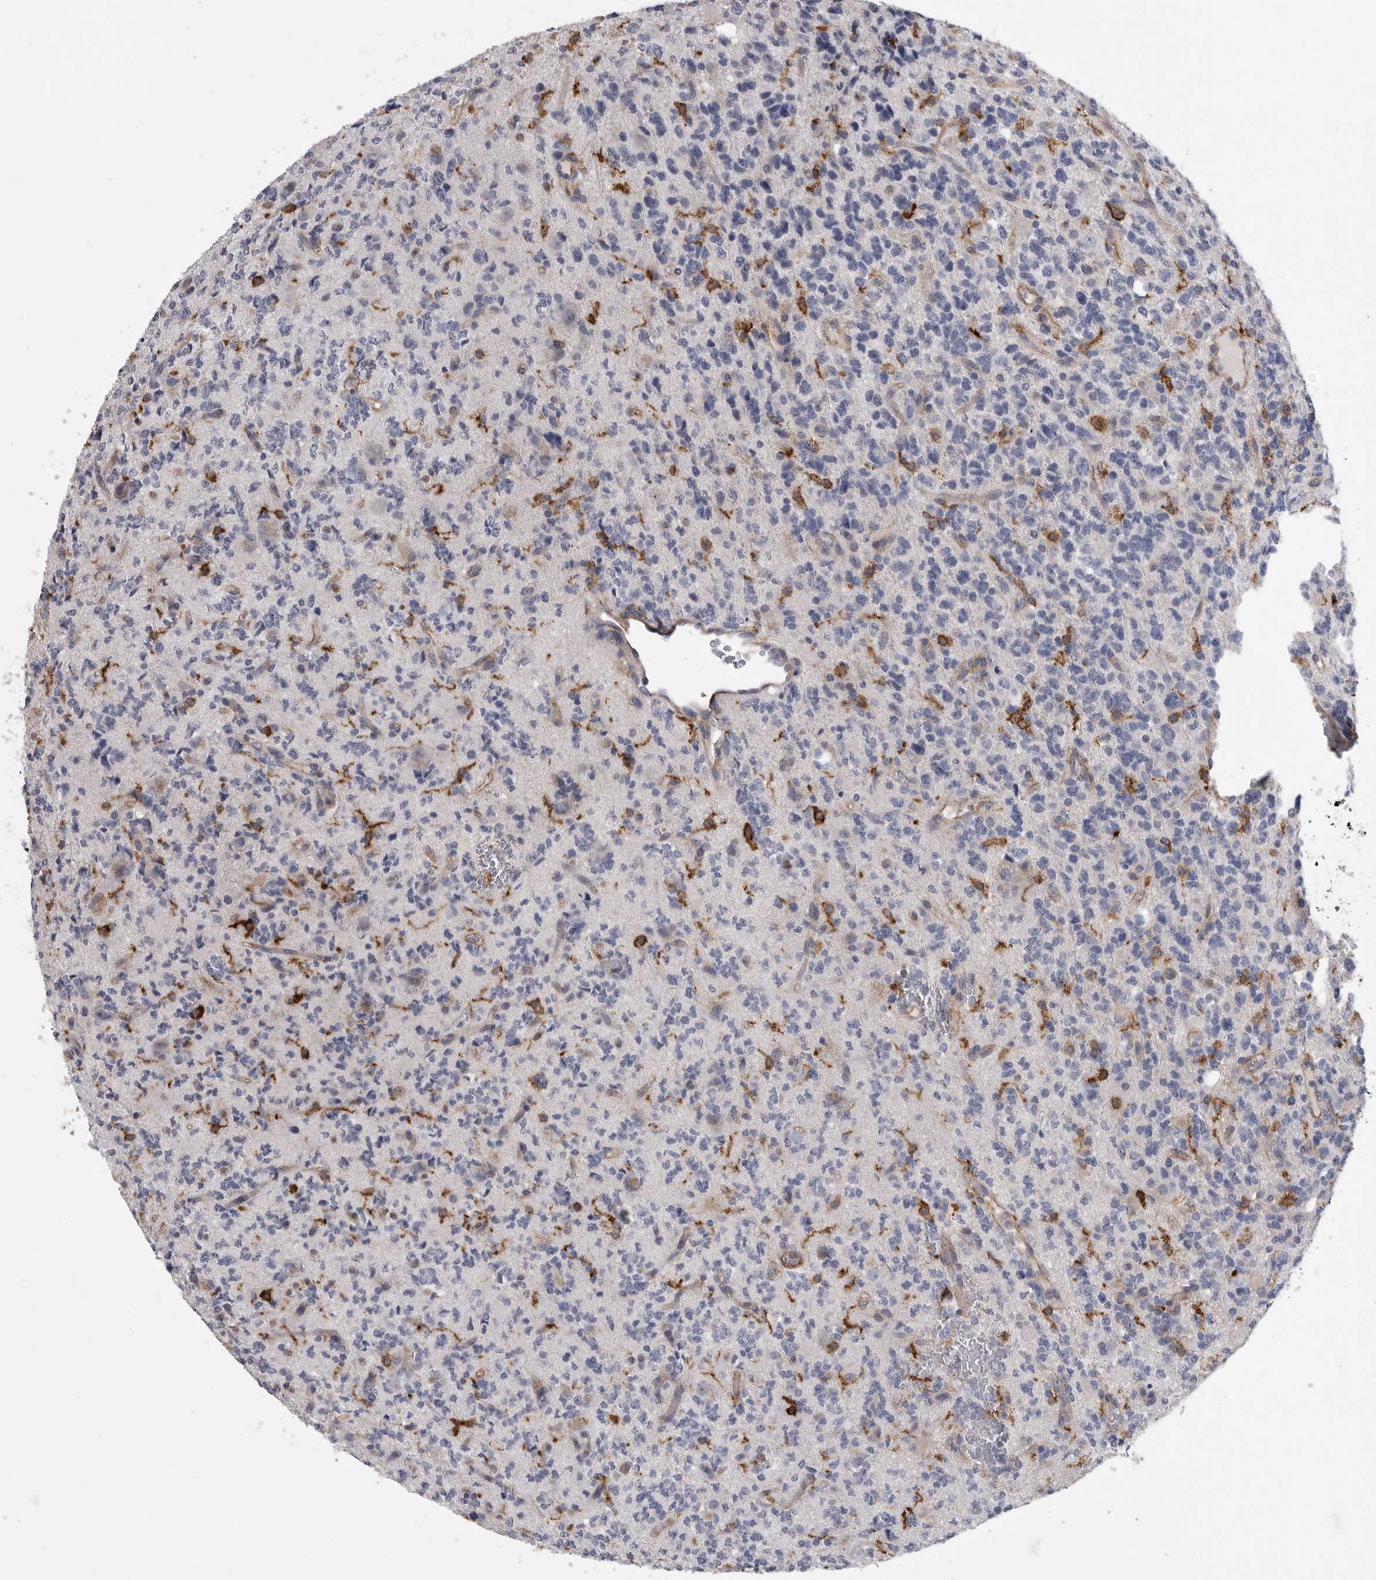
{"staining": {"intensity": "negative", "quantity": "none", "location": "none"}, "tissue": "glioma", "cell_type": "Tumor cells", "image_type": "cancer", "snomed": [{"axis": "morphology", "description": "Glioma, malignant, High grade"}, {"axis": "topography", "description": "Brain"}], "caption": "Glioma was stained to show a protein in brown. There is no significant staining in tumor cells.", "gene": "SIGLEC10", "patient": {"sex": "female", "age": 62}}